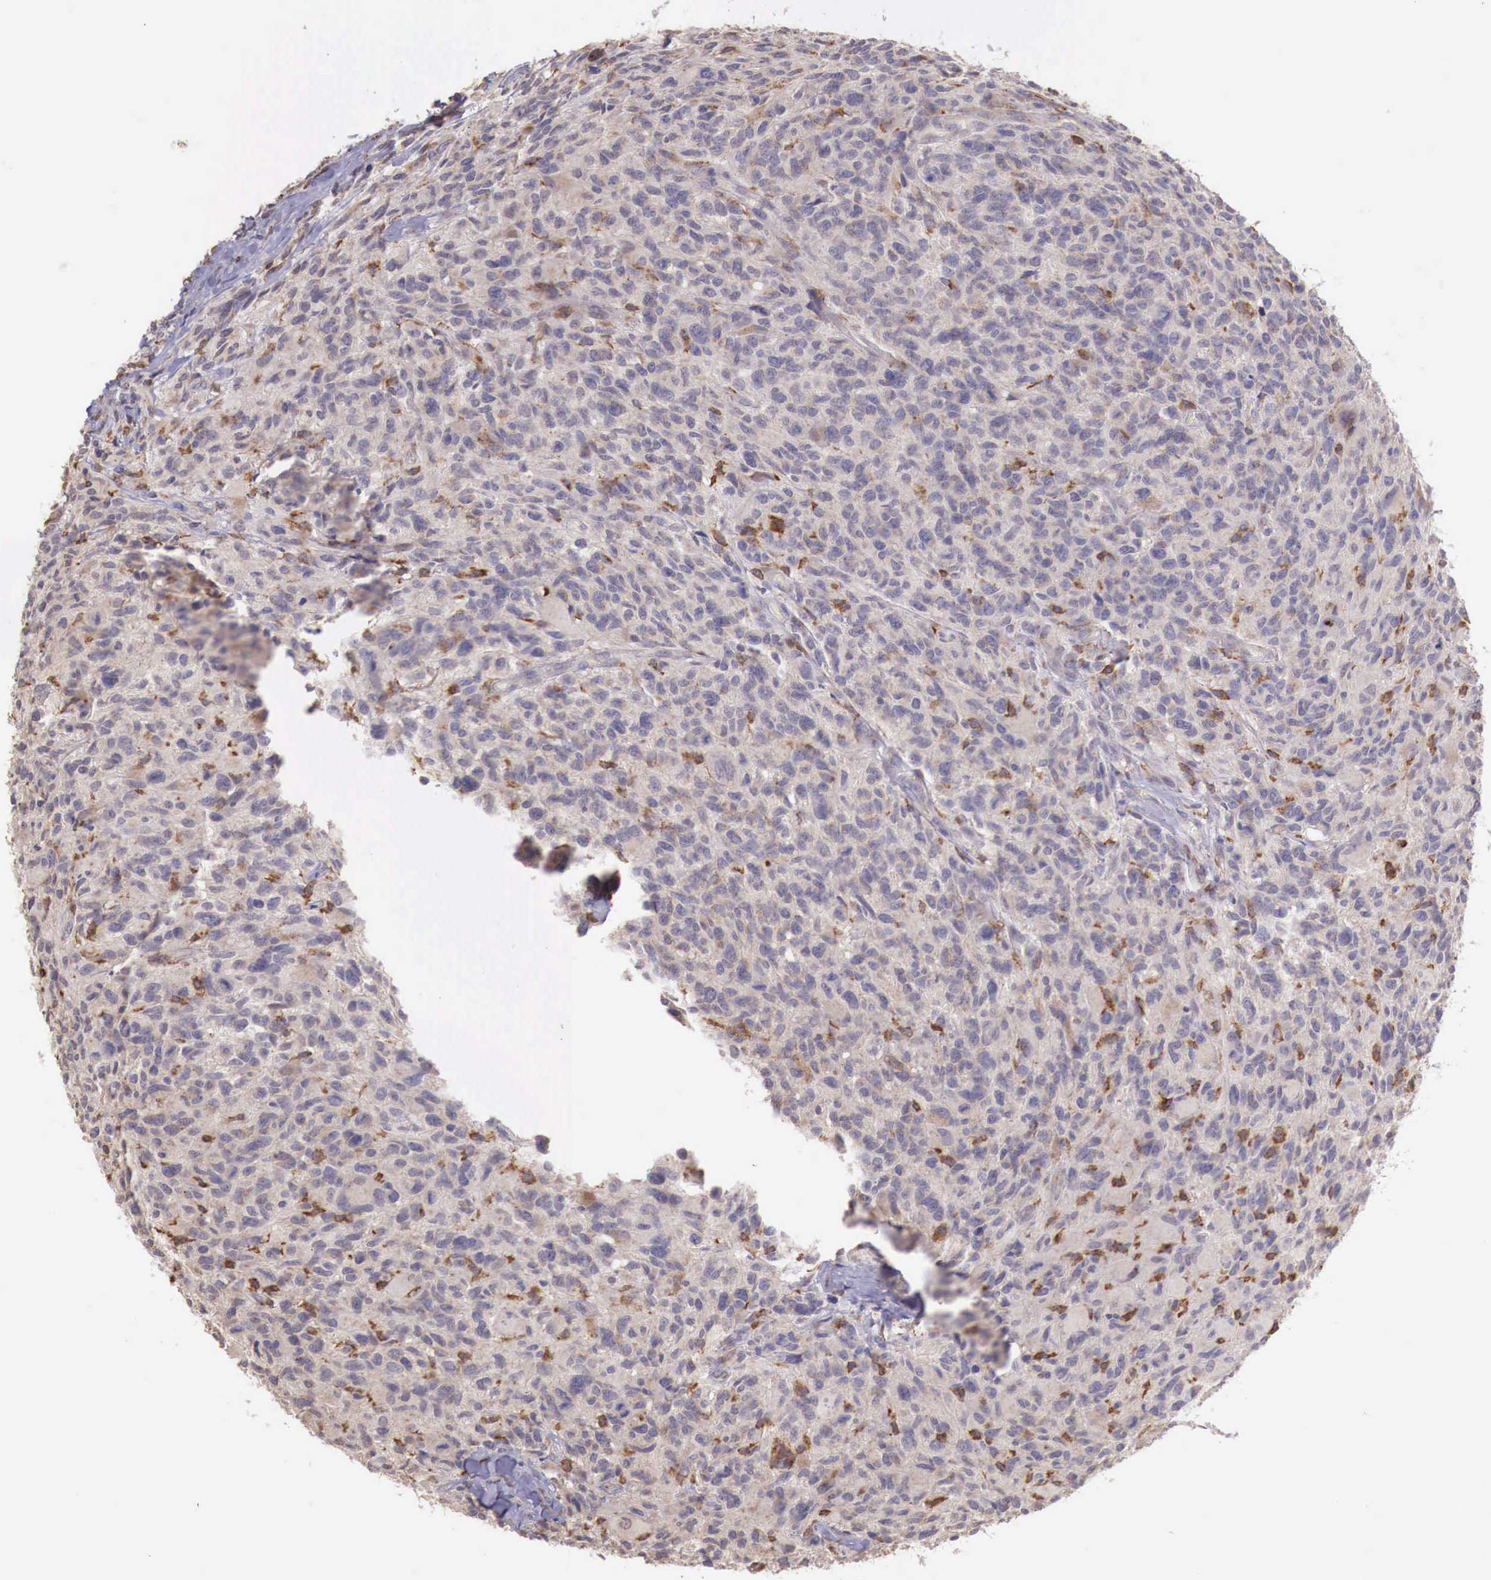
{"staining": {"intensity": "weak", "quantity": "<25%", "location": "cytoplasmic/membranous"}, "tissue": "glioma", "cell_type": "Tumor cells", "image_type": "cancer", "snomed": [{"axis": "morphology", "description": "Glioma, malignant, High grade"}, {"axis": "topography", "description": "Brain"}], "caption": "This is a photomicrograph of immunohistochemistry (IHC) staining of glioma, which shows no staining in tumor cells.", "gene": "CHRDL1", "patient": {"sex": "male", "age": 69}}